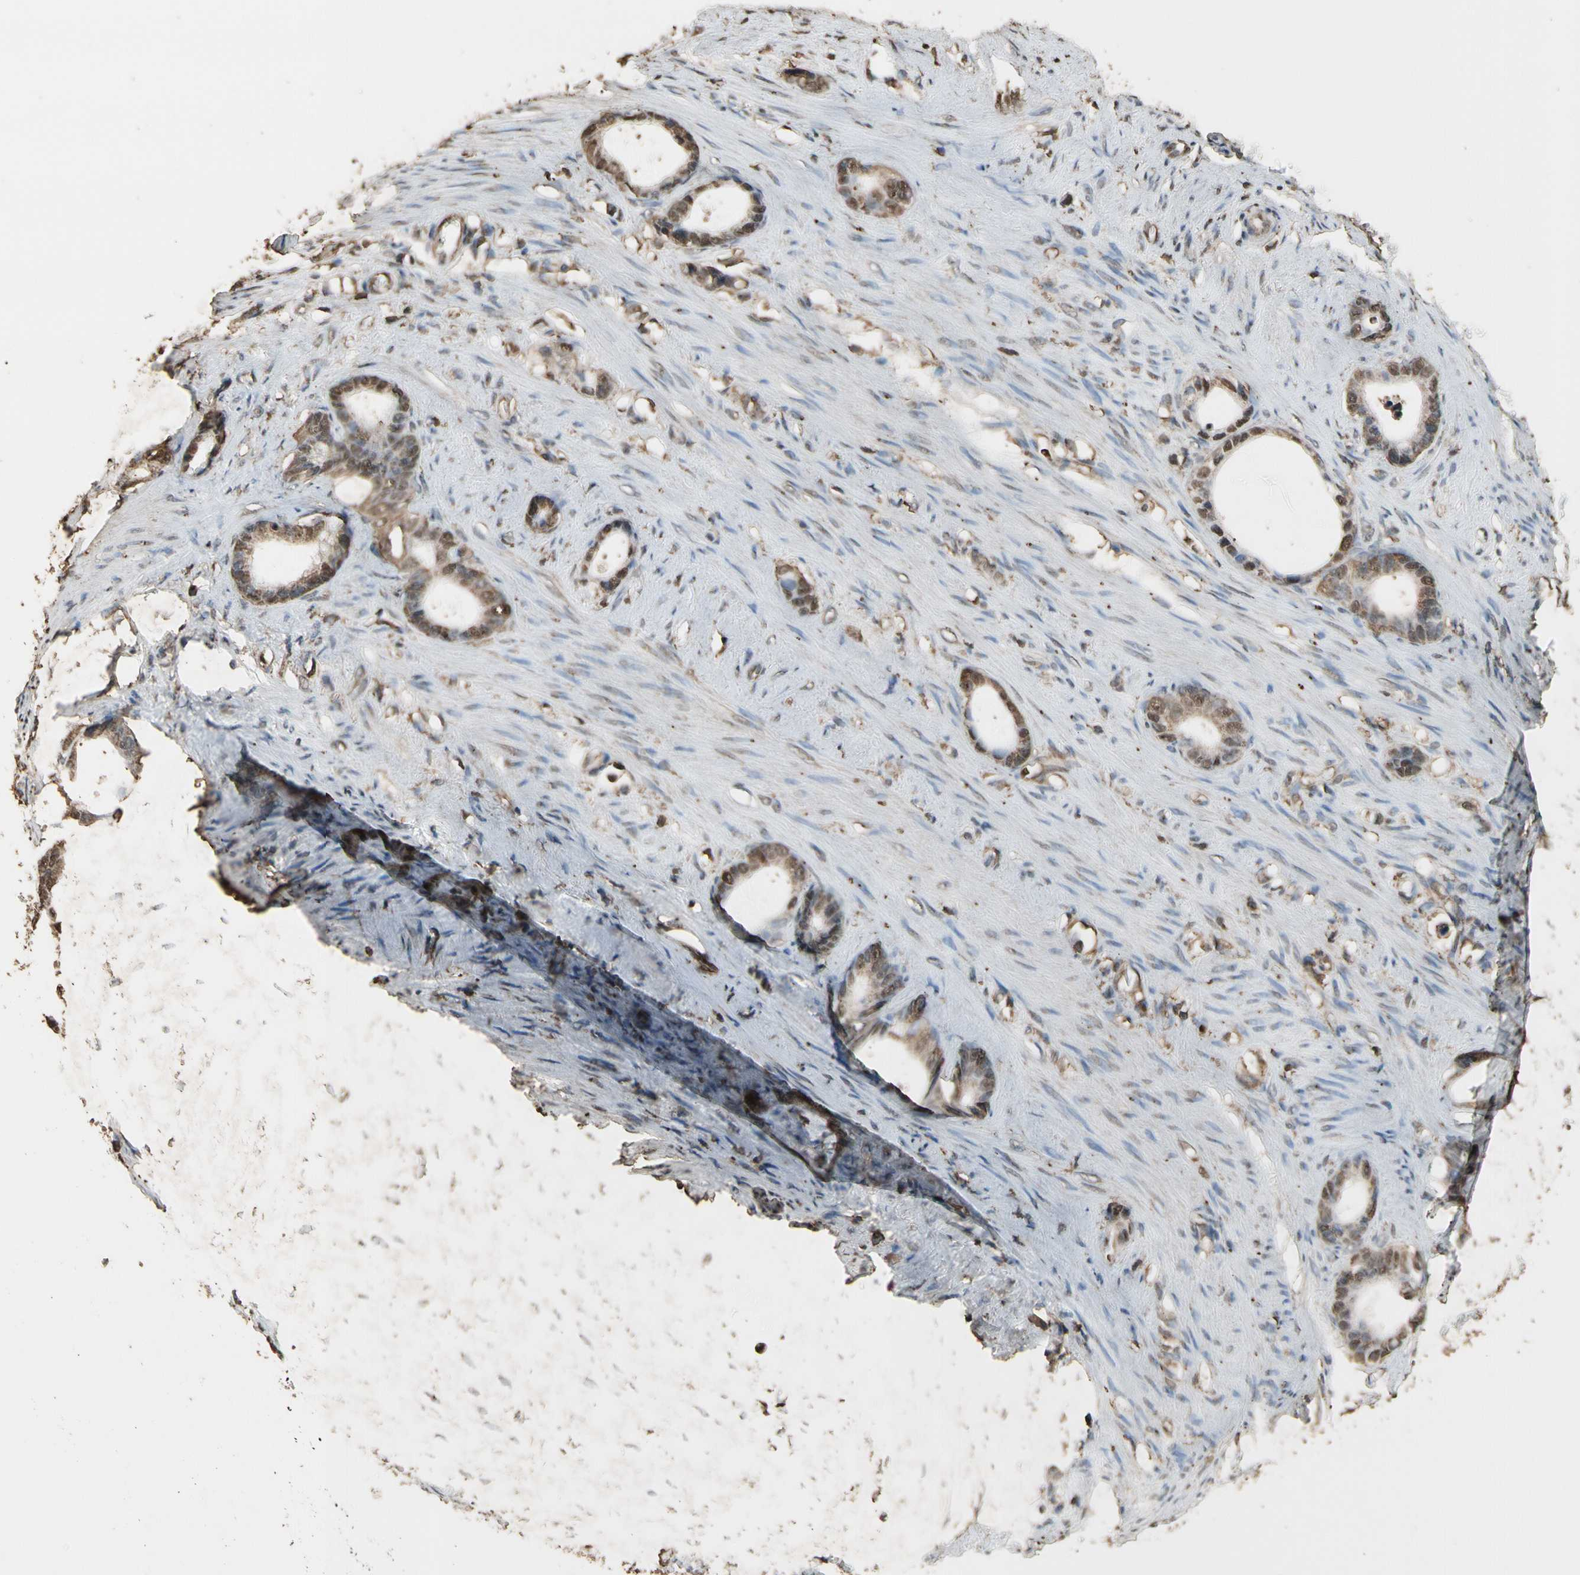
{"staining": {"intensity": "moderate", "quantity": ">75%", "location": "cytoplasmic/membranous,nuclear"}, "tissue": "stomach cancer", "cell_type": "Tumor cells", "image_type": "cancer", "snomed": [{"axis": "morphology", "description": "Adenocarcinoma, NOS"}, {"axis": "topography", "description": "Stomach"}], "caption": "Moderate cytoplasmic/membranous and nuclear positivity for a protein is seen in about >75% of tumor cells of adenocarcinoma (stomach) using immunohistochemistry (IHC).", "gene": "TNFSF13B", "patient": {"sex": "female", "age": 75}}